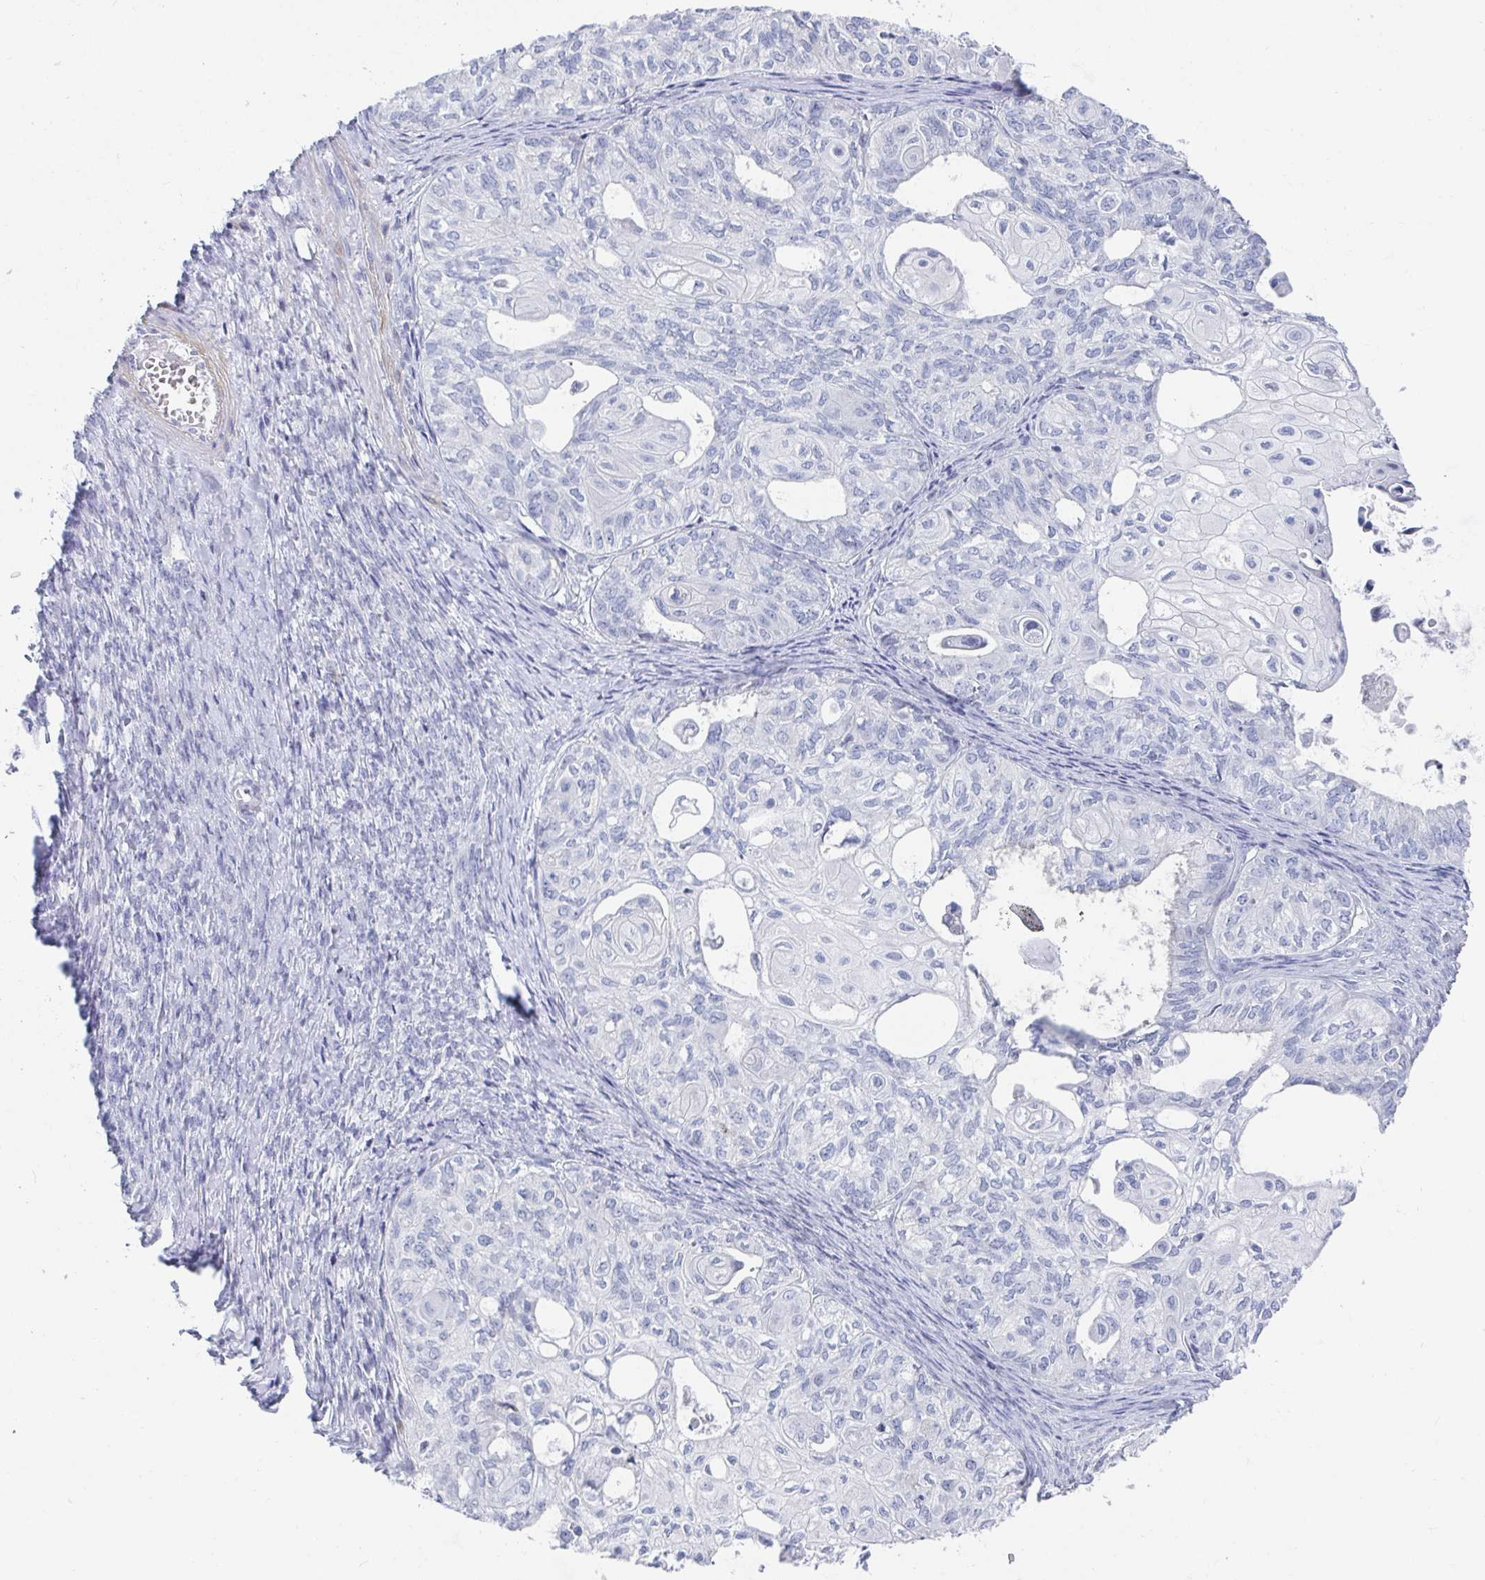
{"staining": {"intensity": "negative", "quantity": "none", "location": "none"}, "tissue": "ovarian cancer", "cell_type": "Tumor cells", "image_type": "cancer", "snomed": [{"axis": "morphology", "description": "Carcinoma, endometroid"}, {"axis": "topography", "description": "Ovary"}], "caption": "The histopathology image exhibits no staining of tumor cells in ovarian endometroid carcinoma.", "gene": "ZFP82", "patient": {"sex": "female", "age": 64}}